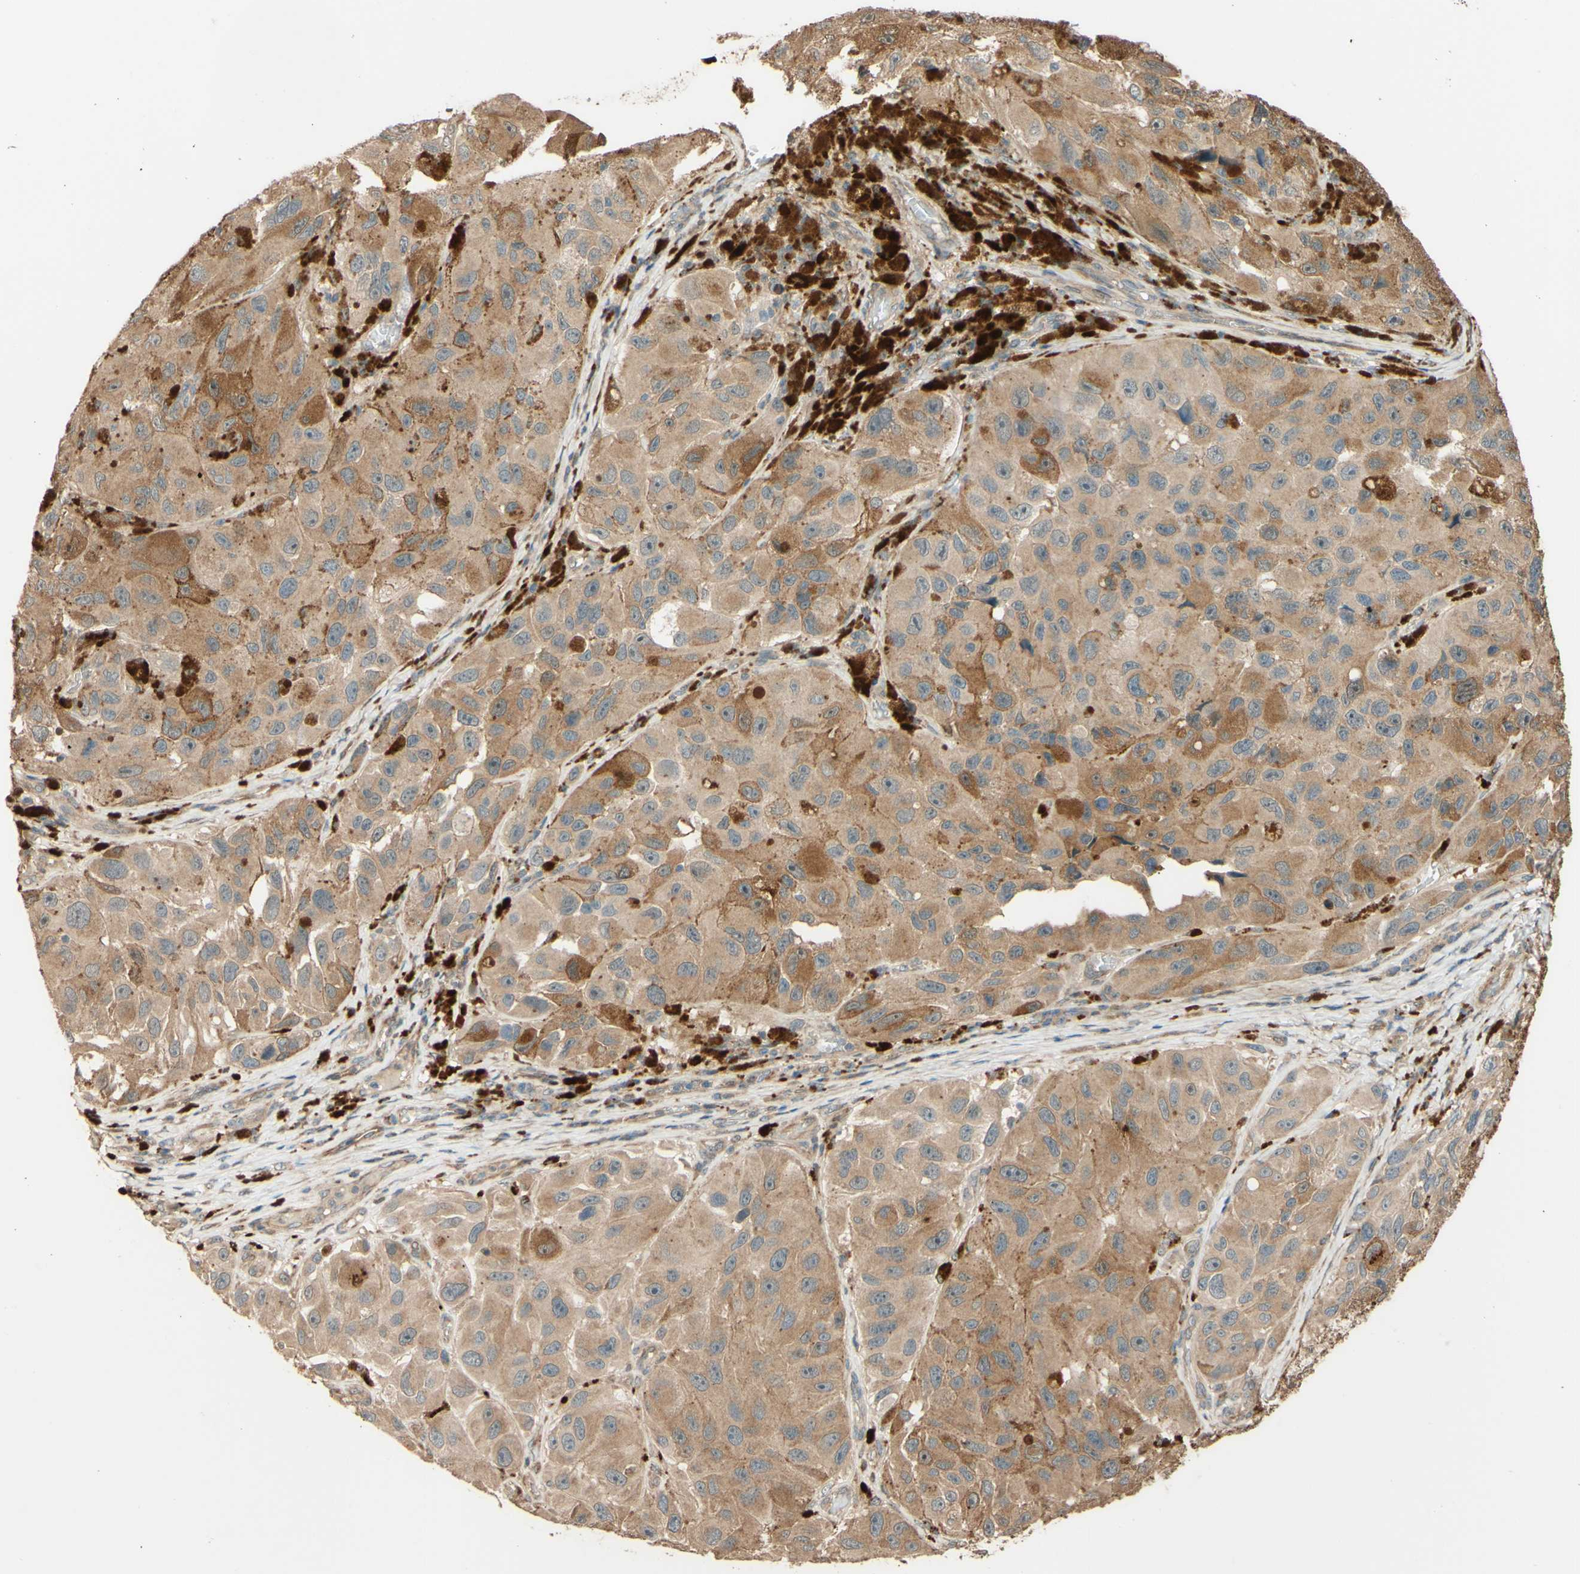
{"staining": {"intensity": "moderate", "quantity": ">75%", "location": "cytoplasmic/membranous"}, "tissue": "melanoma", "cell_type": "Tumor cells", "image_type": "cancer", "snomed": [{"axis": "morphology", "description": "Malignant melanoma, NOS"}, {"axis": "topography", "description": "Skin"}], "caption": "Immunohistochemical staining of human melanoma reveals medium levels of moderate cytoplasmic/membranous protein expression in approximately >75% of tumor cells. (IHC, brightfield microscopy, high magnification).", "gene": "RNF19A", "patient": {"sex": "female", "age": 73}}